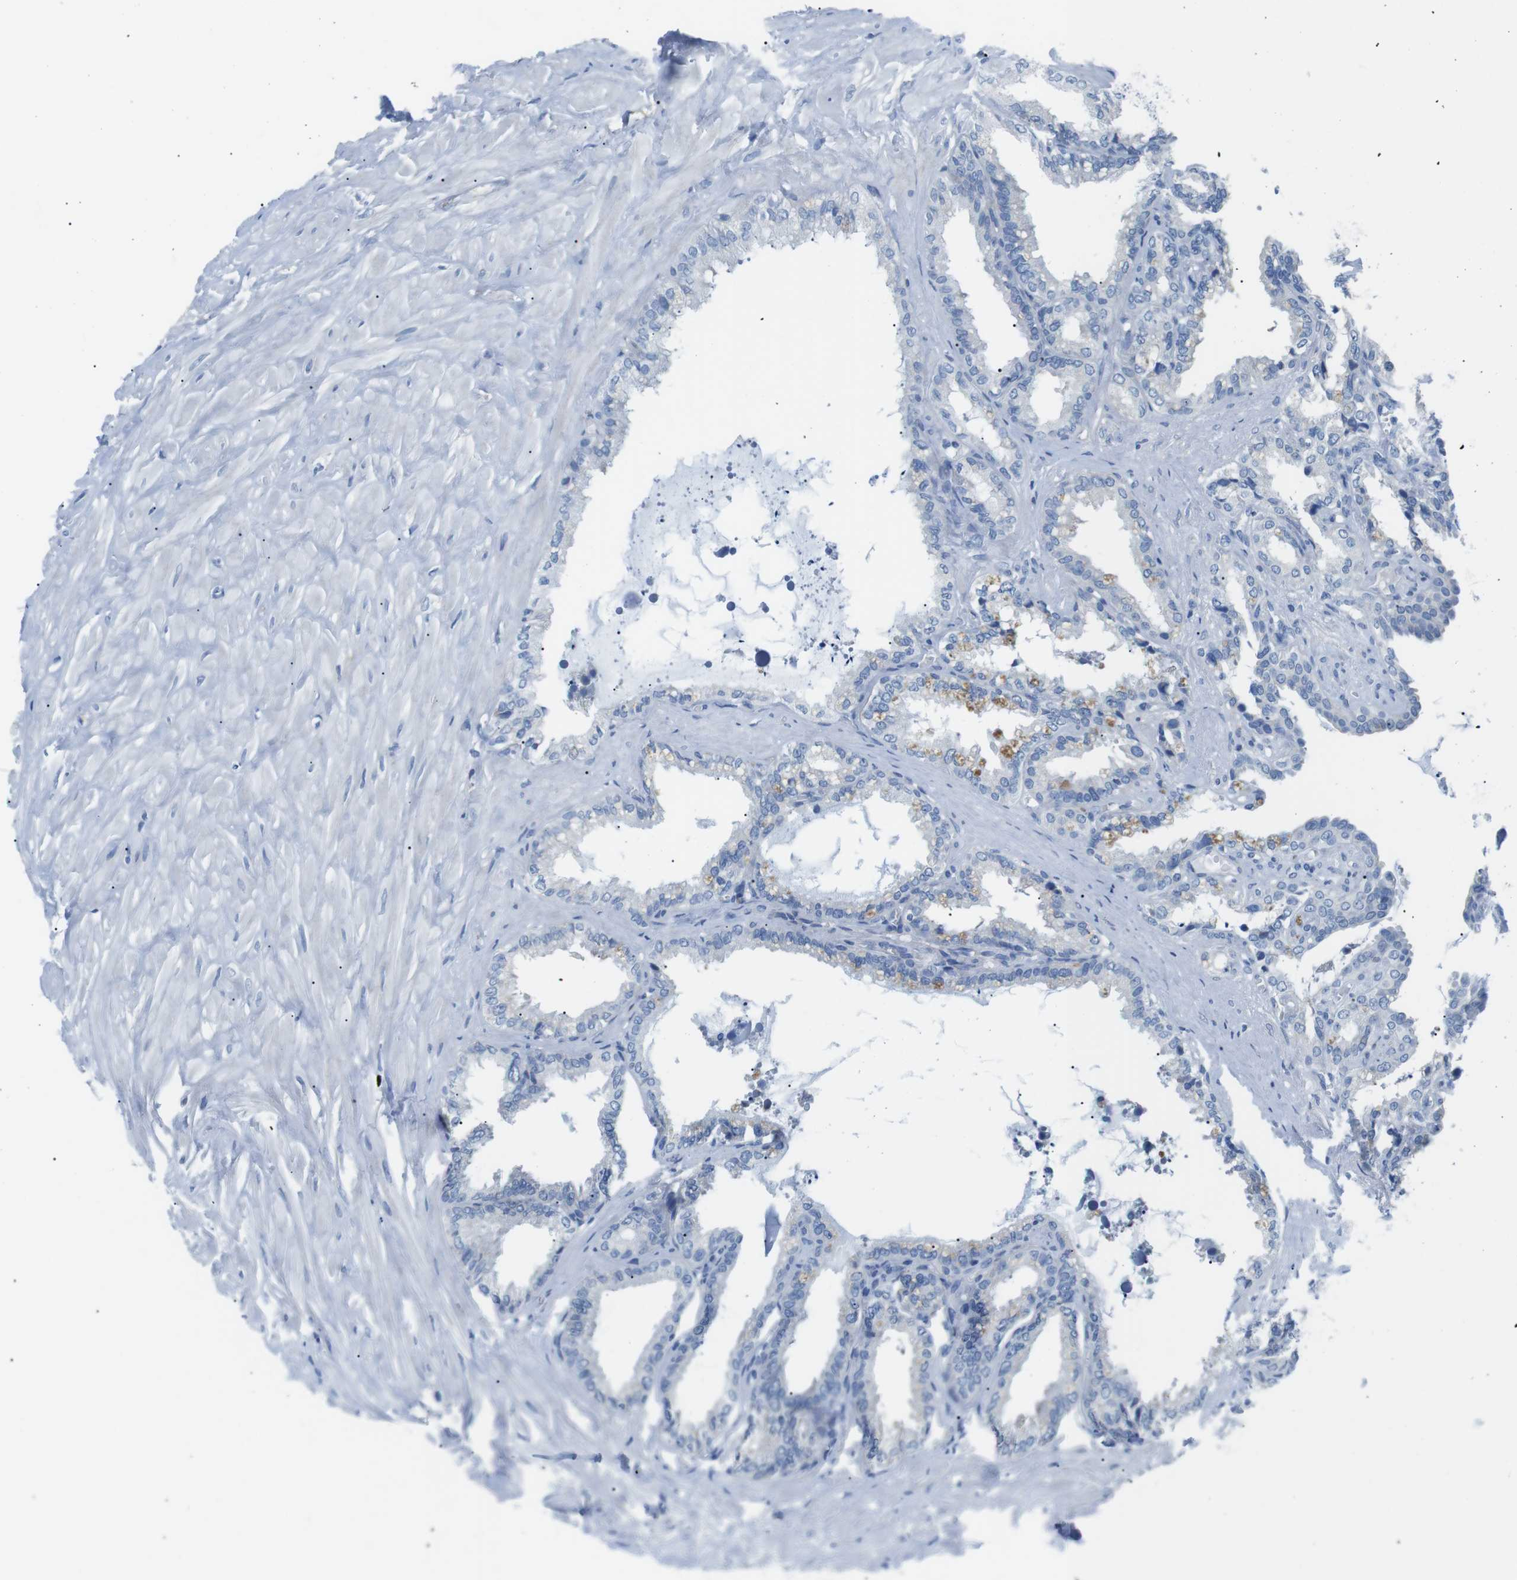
{"staining": {"intensity": "weak", "quantity": "<25%", "location": "cytoplasmic/membranous"}, "tissue": "seminal vesicle", "cell_type": "Glandular cells", "image_type": "normal", "snomed": [{"axis": "morphology", "description": "Normal tissue, NOS"}, {"axis": "topography", "description": "Seminal veicle"}], "caption": "Seminal vesicle was stained to show a protein in brown. There is no significant expression in glandular cells. (DAB (3,3'-diaminobenzidine) immunohistochemistry, high magnification).", "gene": "MUC2", "patient": {"sex": "male", "age": 64}}